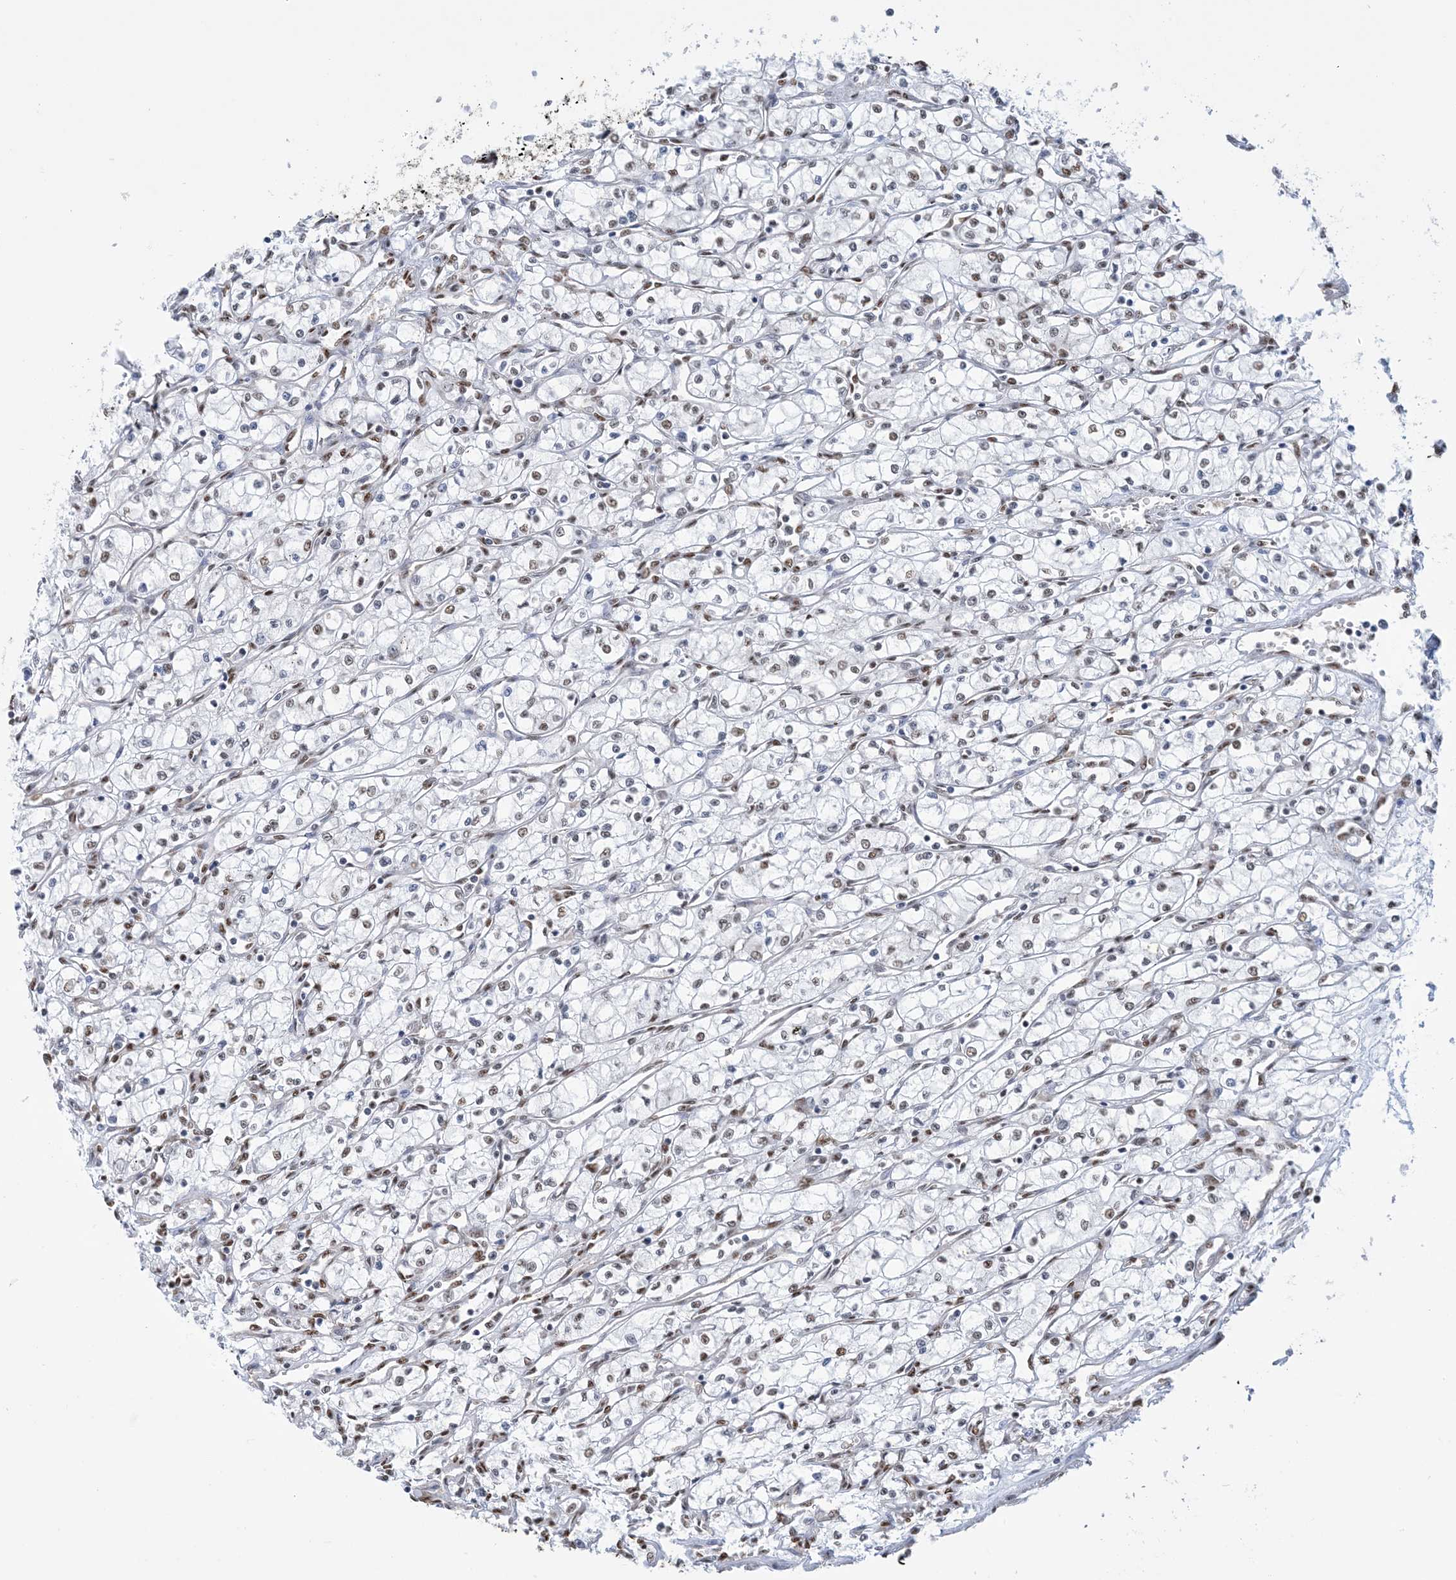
{"staining": {"intensity": "weak", "quantity": "25%-75%", "location": "nuclear"}, "tissue": "renal cancer", "cell_type": "Tumor cells", "image_type": "cancer", "snomed": [{"axis": "morphology", "description": "Adenocarcinoma, NOS"}, {"axis": "topography", "description": "Kidney"}], "caption": "High-magnification brightfield microscopy of renal cancer stained with DAB (brown) and counterstained with hematoxylin (blue). tumor cells exhibit weak nuclear staining is present in about25%-75% of cells.", "gene": "ZNF792", "patient": {"sex": "male", "age": 59}}